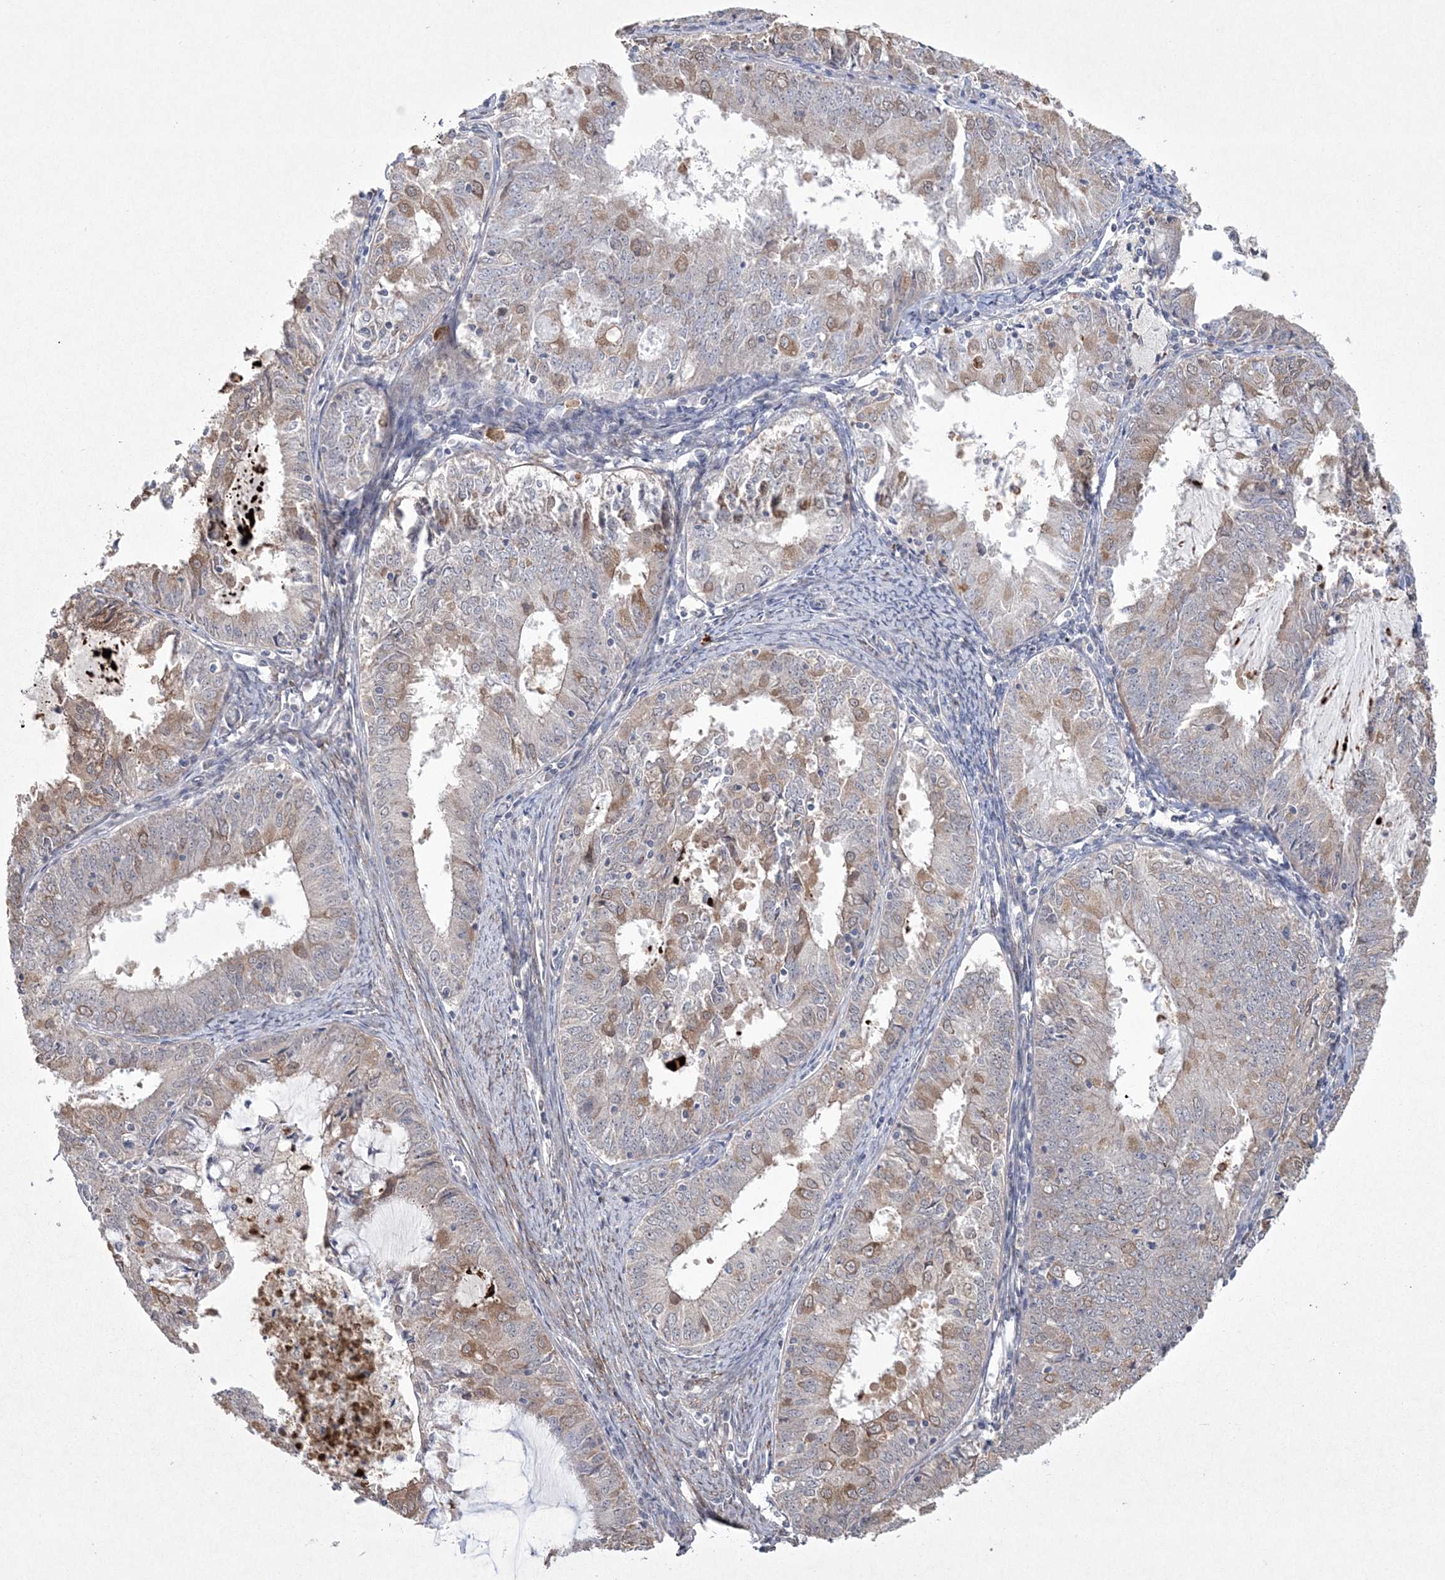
{"staining": {"intensity": "weak", "quantity": "<25%", "location": "cytoplasmic/membranous"}, "tissue": "endometrial cancer", "cell_type": "Tumor cells", "image_type": "cancer", "snomed": [{"axis": "morphology", "description": "Adenocarcinoma, NOS"}, {"axis": "topography", "description": "Endometrium"}], "caption": "This is an IHC image of human endometrial cancer. There is no expression in tumor cells.", "gene": "DPCD", "patient": {"sex": "female", "age": 57}}